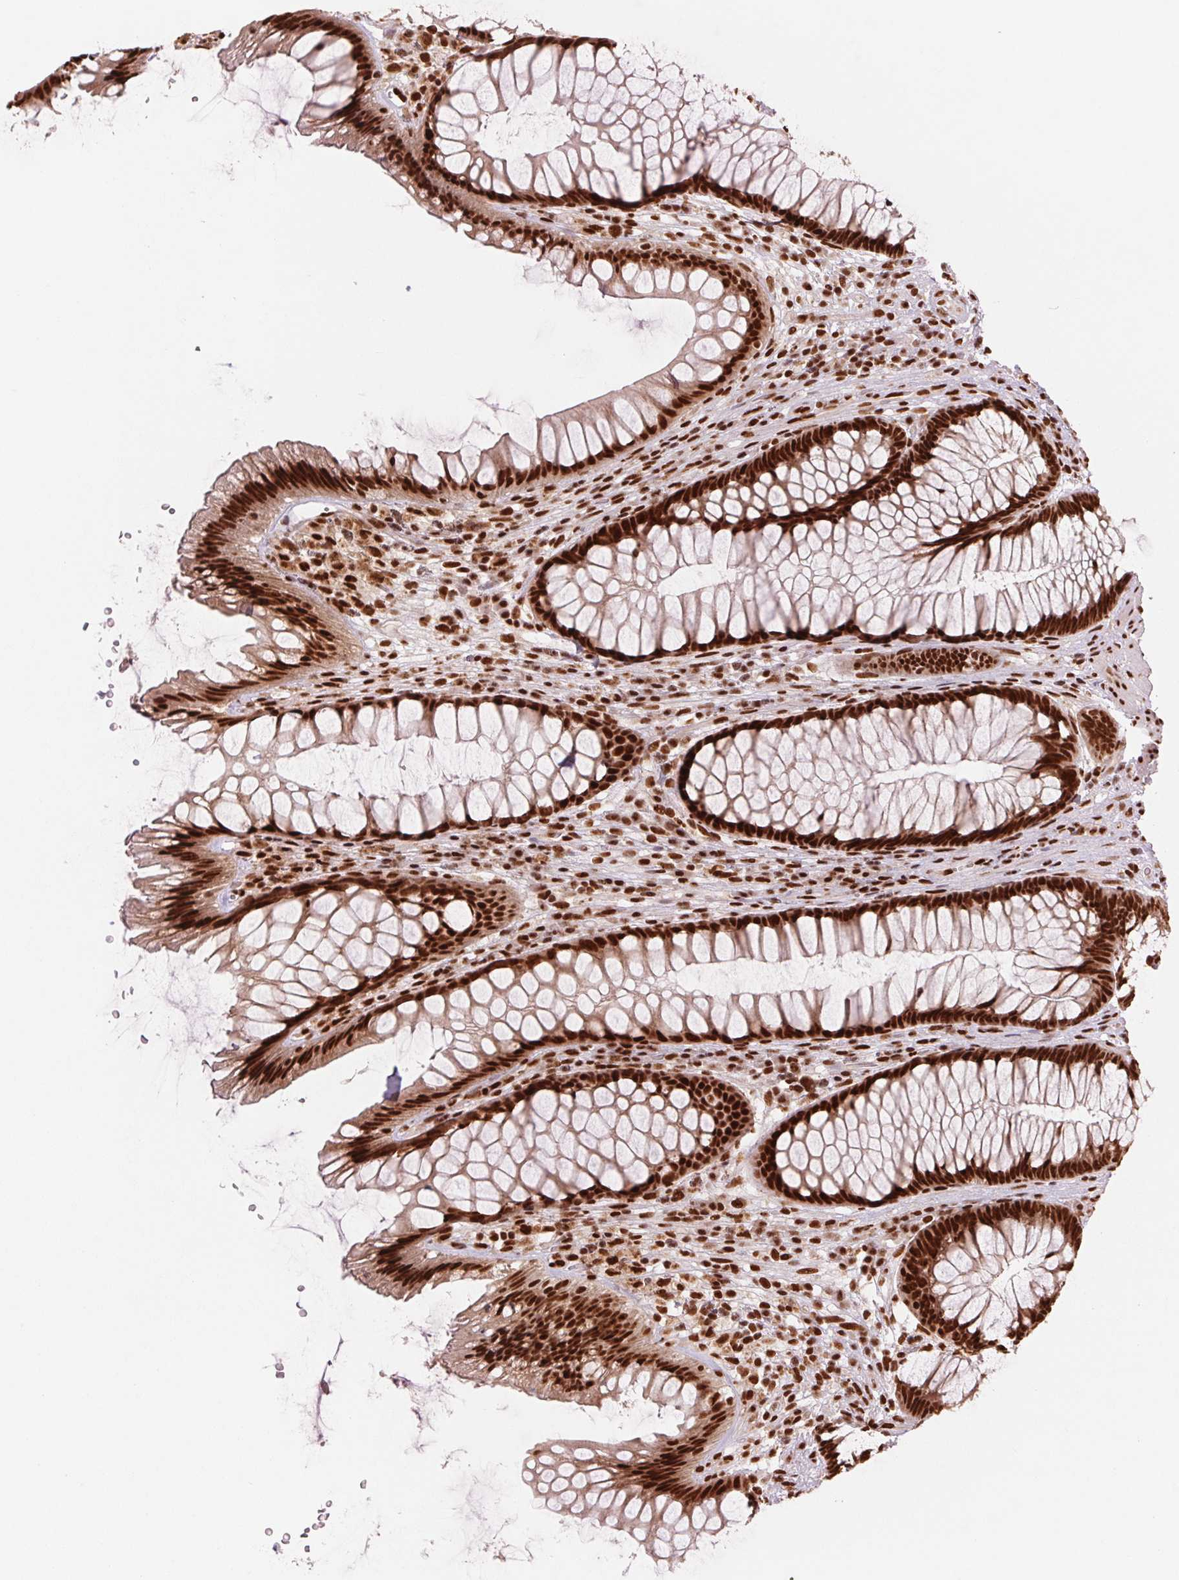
{"staining": {"intensity": "strong", "quantity": ">75%", "location": "nuclear"}, "tissue": "rectum", "cell_type": "Glandular cells", "image_type": "normal", "snomed": [{"axis": "morphology", "description": "Normal tissue, NOS"}, {"axis": "topography", "description": "Rectum"}], "caption": "The micrograph displays staining of unremarkable rectum, revealing strong nuclear protein expression (brown color) within glandular cells. (DAB = brown stain, brightfield microscopy at high magnification).", "gene": "TTLL9", "patient": {"sex": "male", "age": 53}}